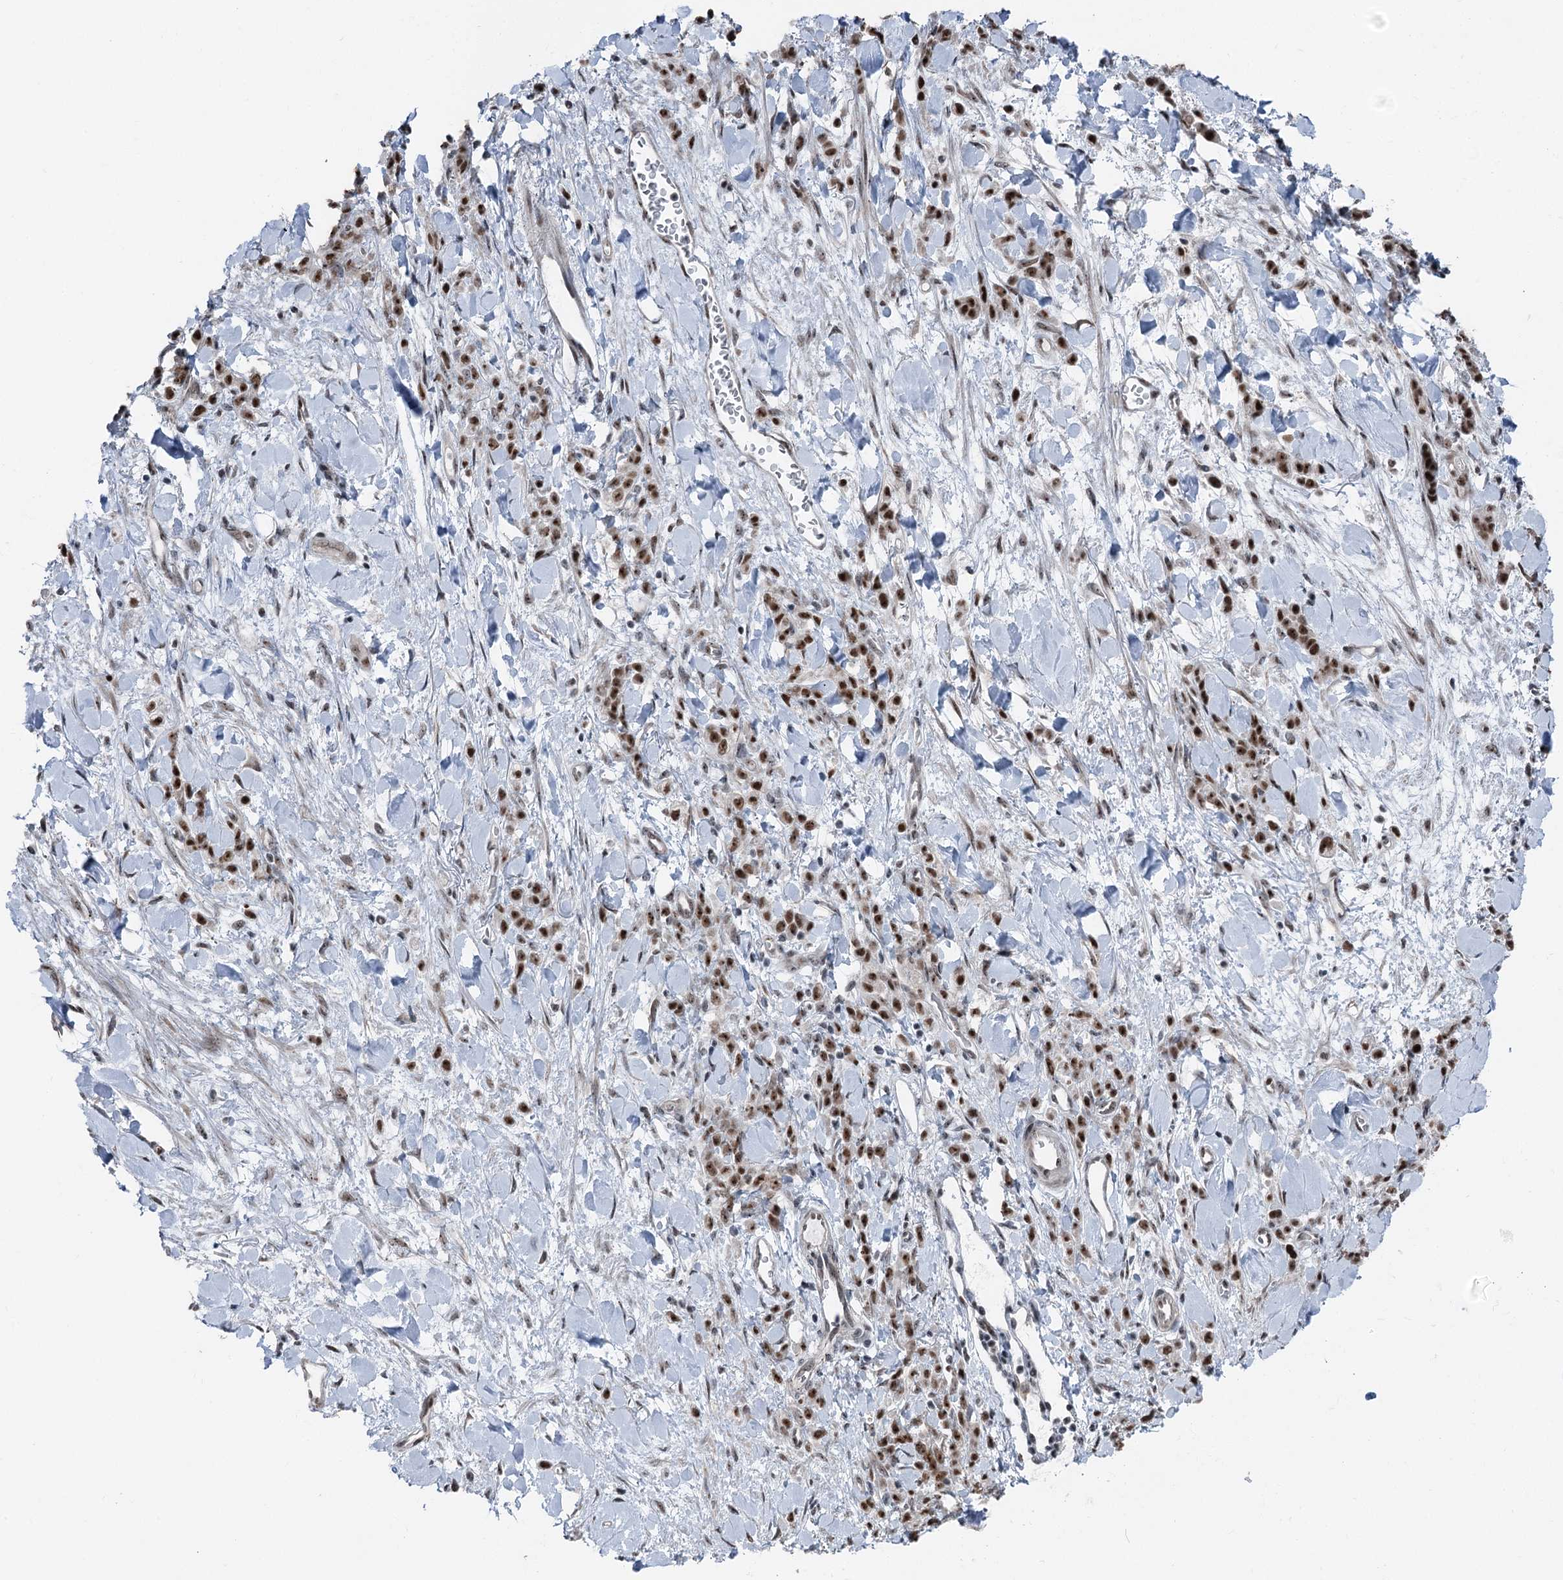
{"staining": {"intensity": "moderate", "quantity": ">75%", "location": "nuclear"}, "tissue": "stomach cancer", "cell_type": "Tumor cells", "image_type": "cancer", "snomed": [{"axis": "morphology", "description": "Normal tissue, NOS"}, {"axis": "morphology", "description": "Adenocarcinoma, NOS"}, {"axis": "topography", "description": "Stomach"}], "caption": "Immunohistochemical staining of human stomach adenocarcinoma demonstrates medium levels of moderate nuclear protein staining in approximately >75% of tumor cells. (DAB (3,3'-diaminobenzidine) IHC, brown staining for protein, blue staining for nuclei).", "gene": "POLR2H", "patient": {"sex": "male", "age": 82}}